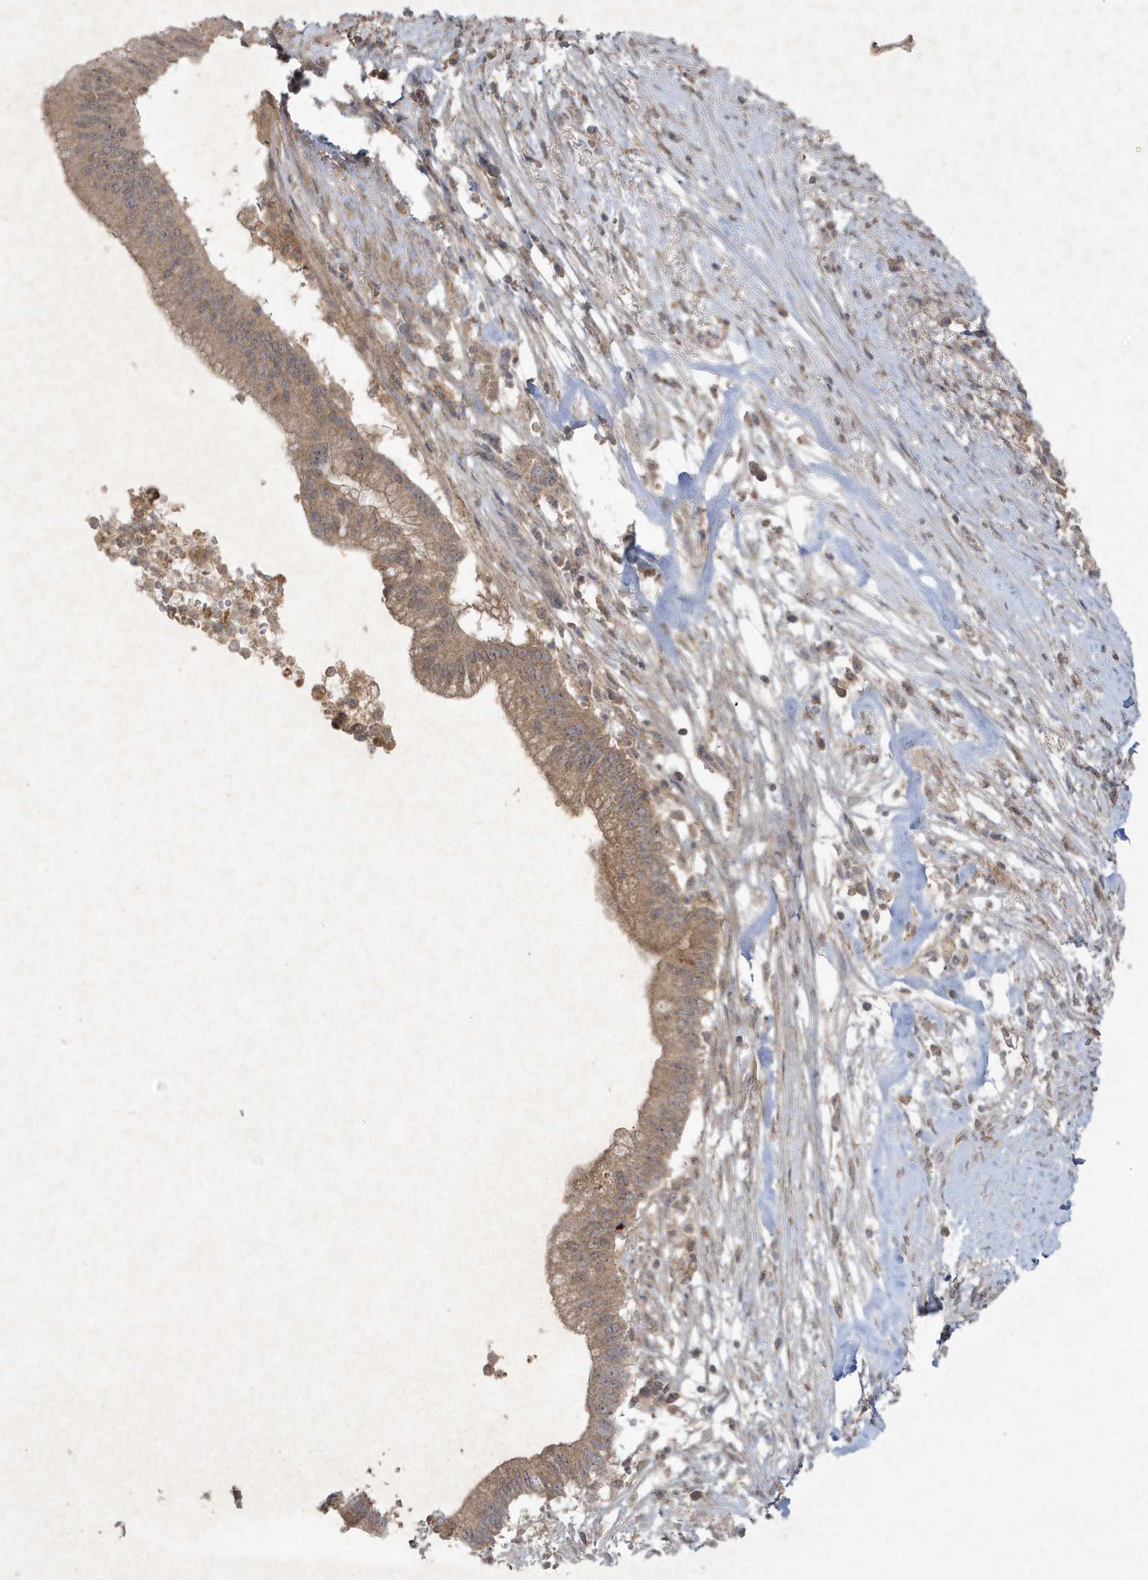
{"staining": {"intensity": "moderate", "quantity": ">75%", "location": "cytoplasmic/membranous"}, "tissue": "pancreatic cancer", "cell_type": "Tumor cells", "image_type": "cancer", "snomed": [{"axis": "morphology", "description": "Adenocarcinoma, NOS"}, {"axis": "topography", "description": "Pancreas"}], "caption": "DAB immunohistochemical staining of human adenocarcinoma (pancreatic) displays moderate cytoplasmic/membranous protein expression in about >75% of tumor cells. The staining was performed using DAB, with brown indicating positive protein expression. Nuclei are stained blue with hematoxylin.", "gene": "C1RL", "patient": {"sex": "male", "age": 68}}